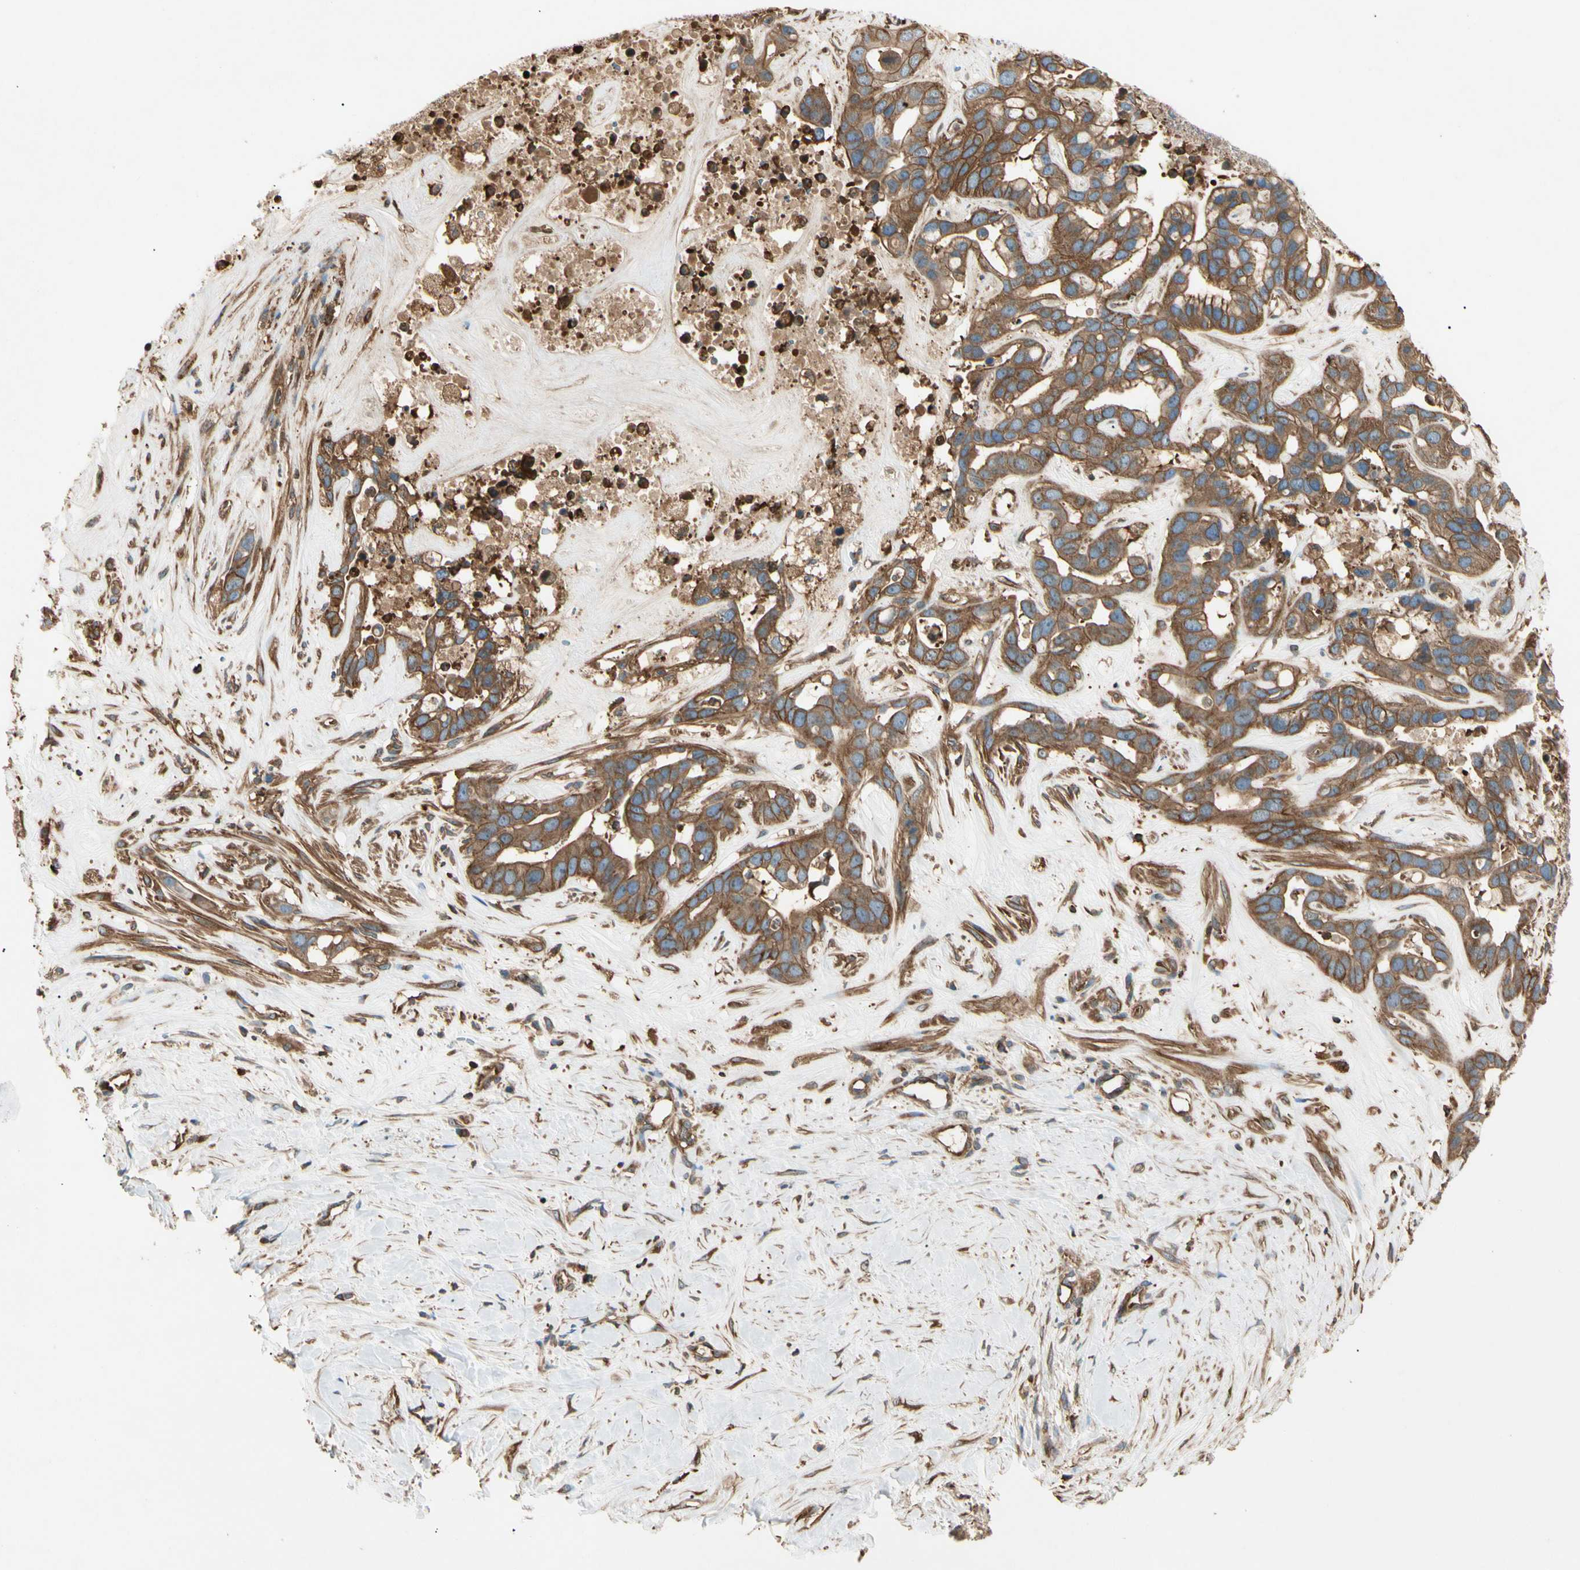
{"staining": {"intensity": "moderate", "quantity": ">75%", "location": "cytoplasmic/membranous"}, "tissue": "liver cancer", "cell_type": "Tumor cells", "image_type": "cancer", "snomed": [{"axis": "morphology", "description": "Cholangiocarcinoma"}, {"axis": "topography", "description": "Liver"}], "caption": "Approximately >75% of tumor cells in liver cancer (cholangiocarcinoma) show moderate cytoplasmic/membranous protein positivity as visualized by brown immunohistochemical staining.", "gene": "ARPC2", "patient": {"sex": "female", "age": 65}}